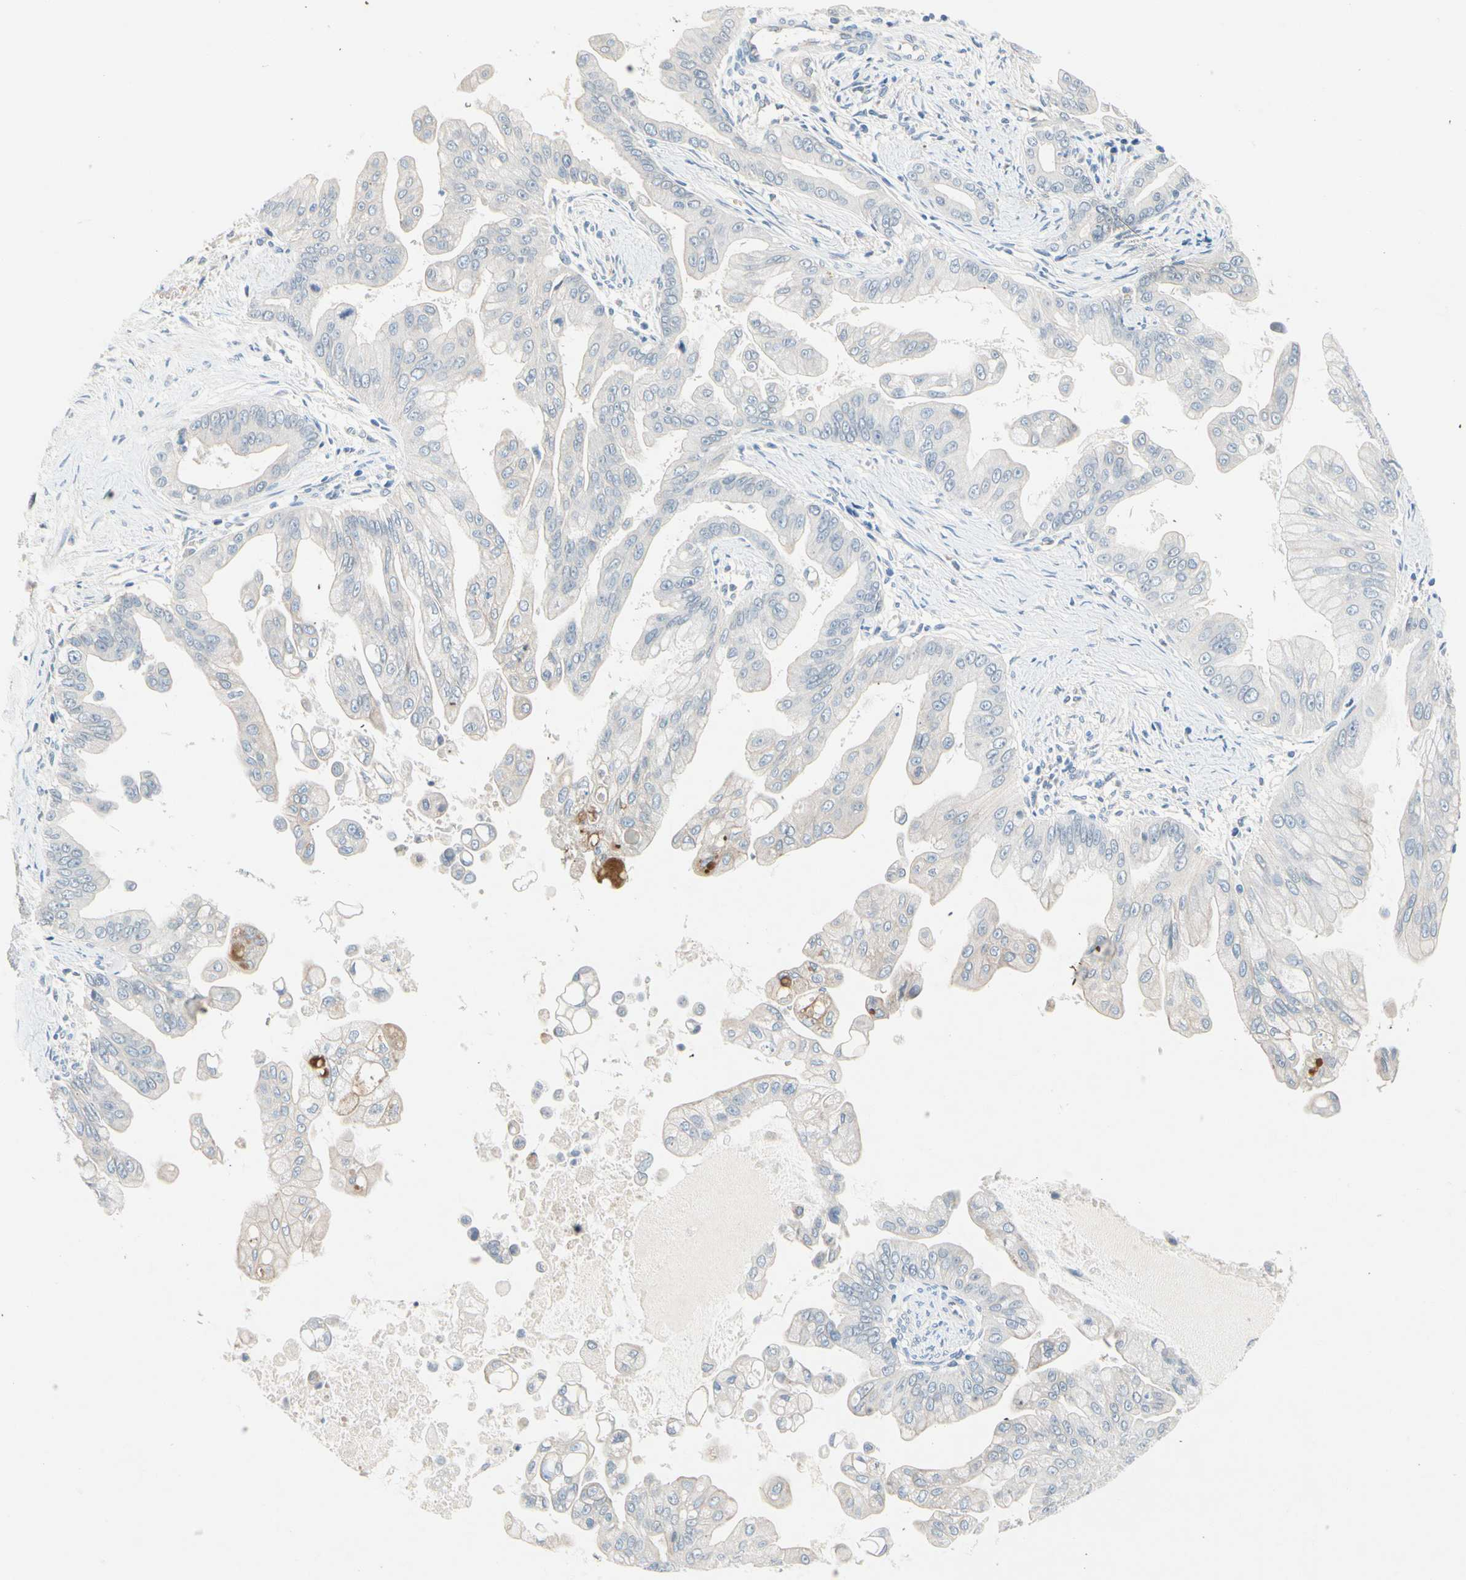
{"staining": {"intensity": "negative", "quantity": "none", "location": "none"}, "tissue": "pancreatic cancer", "cell_type": "Tumor cells", "image_type": "cancer", "snomed": [{"axis": "morphology", "description": "Adenocarcinoma, NOS"}, {"axis": "topography", "description": "Pancreas"}], "caption": "DAB (3,3'-diaminobenzidine) immunohistochemical staining of pancreatic cancer demonstrates no significant positivity in tumor cells.", "gene": "CNDP1", "patient": {"sex": "female", "age": 75}}